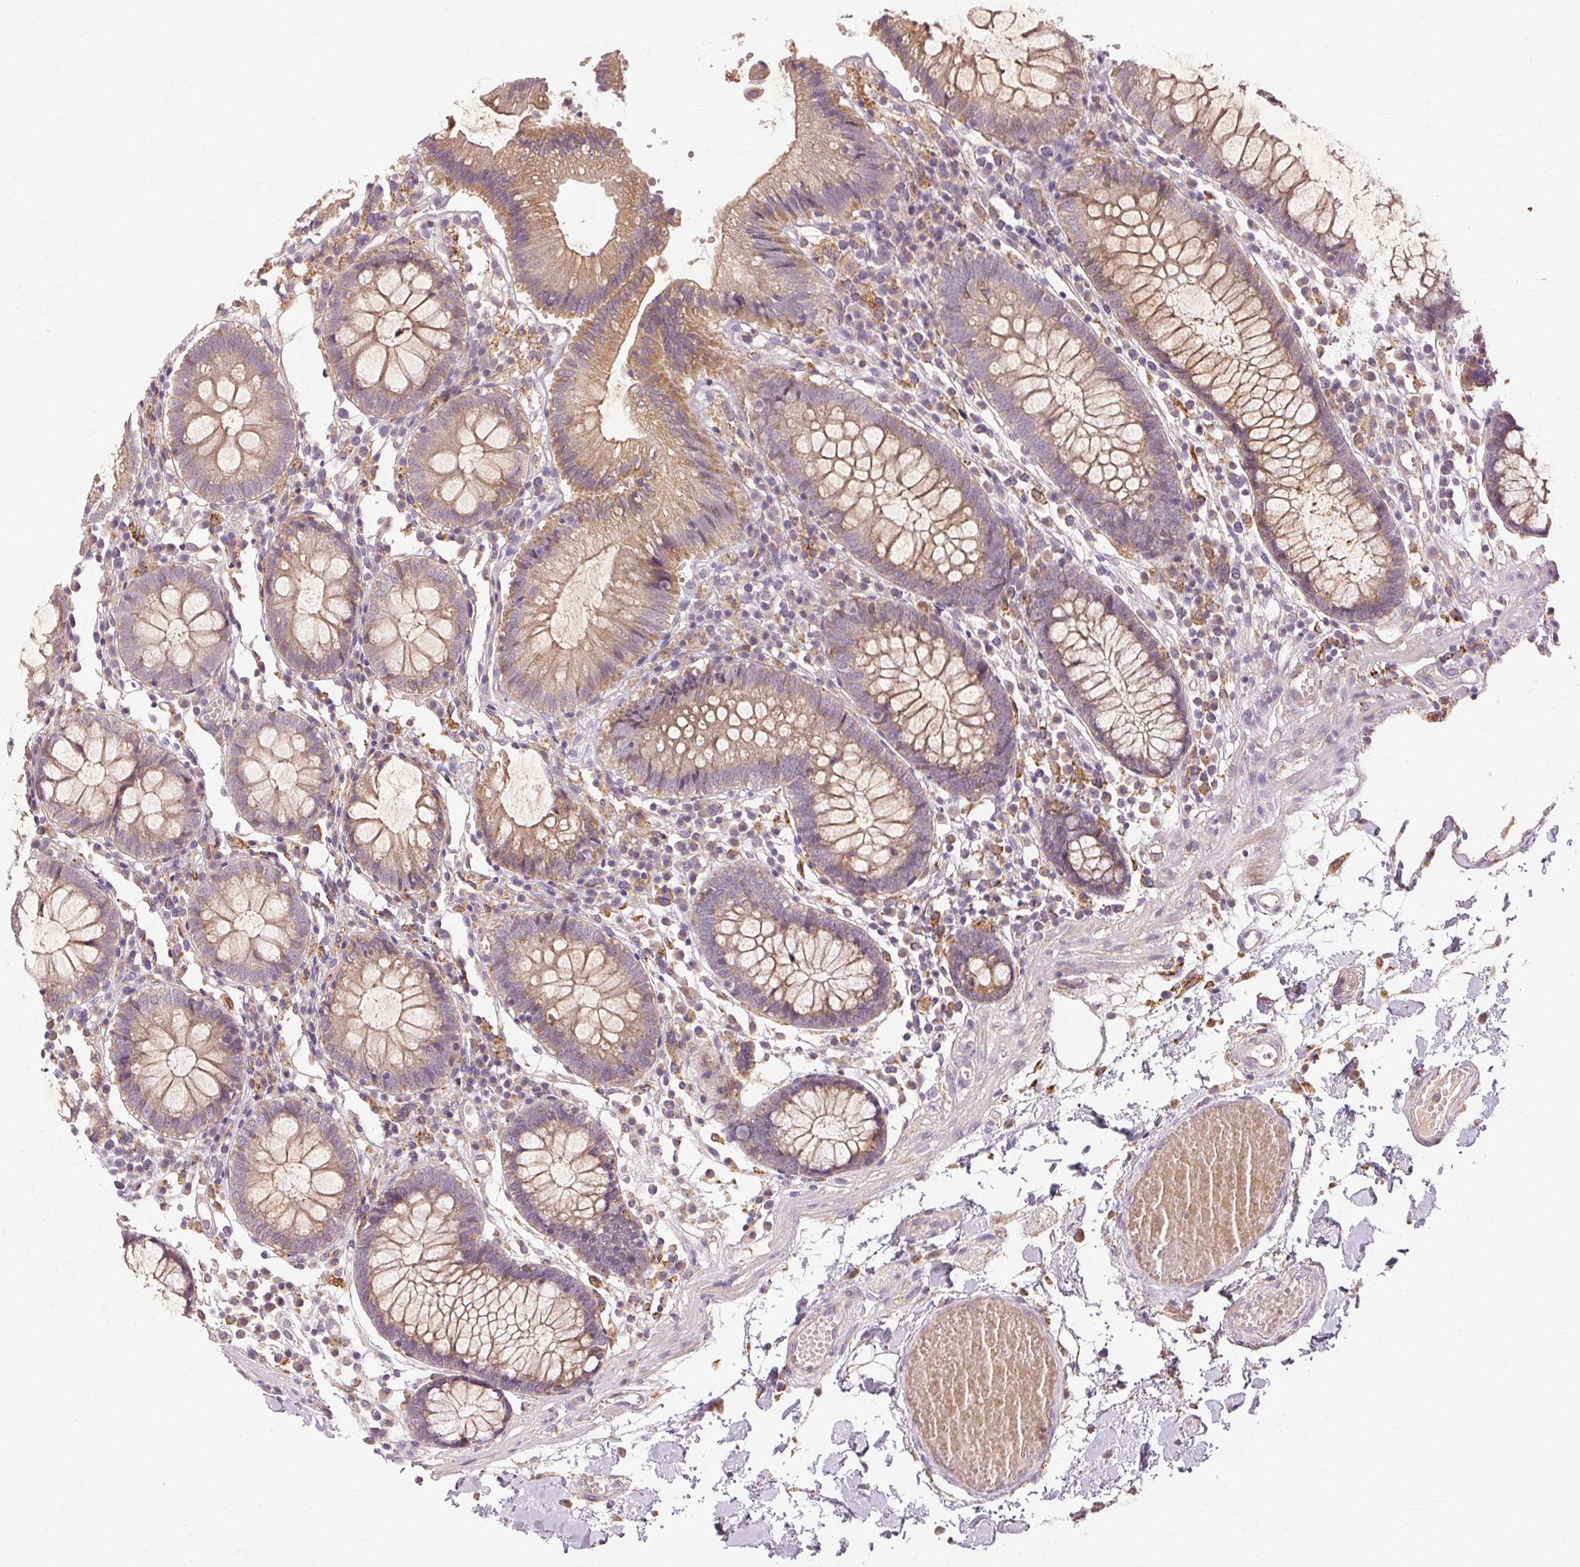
{"staining": {"intensity": "weak", "quantity": "<25%", "location": "cytoplasmic/membranous"}, "tissue": "colon", "cell_type": "Endothelial cells", "image_type": "normal", "snomed": [{"axis": "morphology", "description": "Normal tissue, NOS"}, {"axis": "morphology", "description": "Adenocarcinoma, NOS"}, {"axis": "topography", "description": "Colon"}], "caption": "A high-resolution photomicrograph shows immunohistochemistry staining of unremarkable colon, which displays no significant positivity in endothelial cells.", "gene": "REP15", "patient": {"sex": "male", "age": 83}}